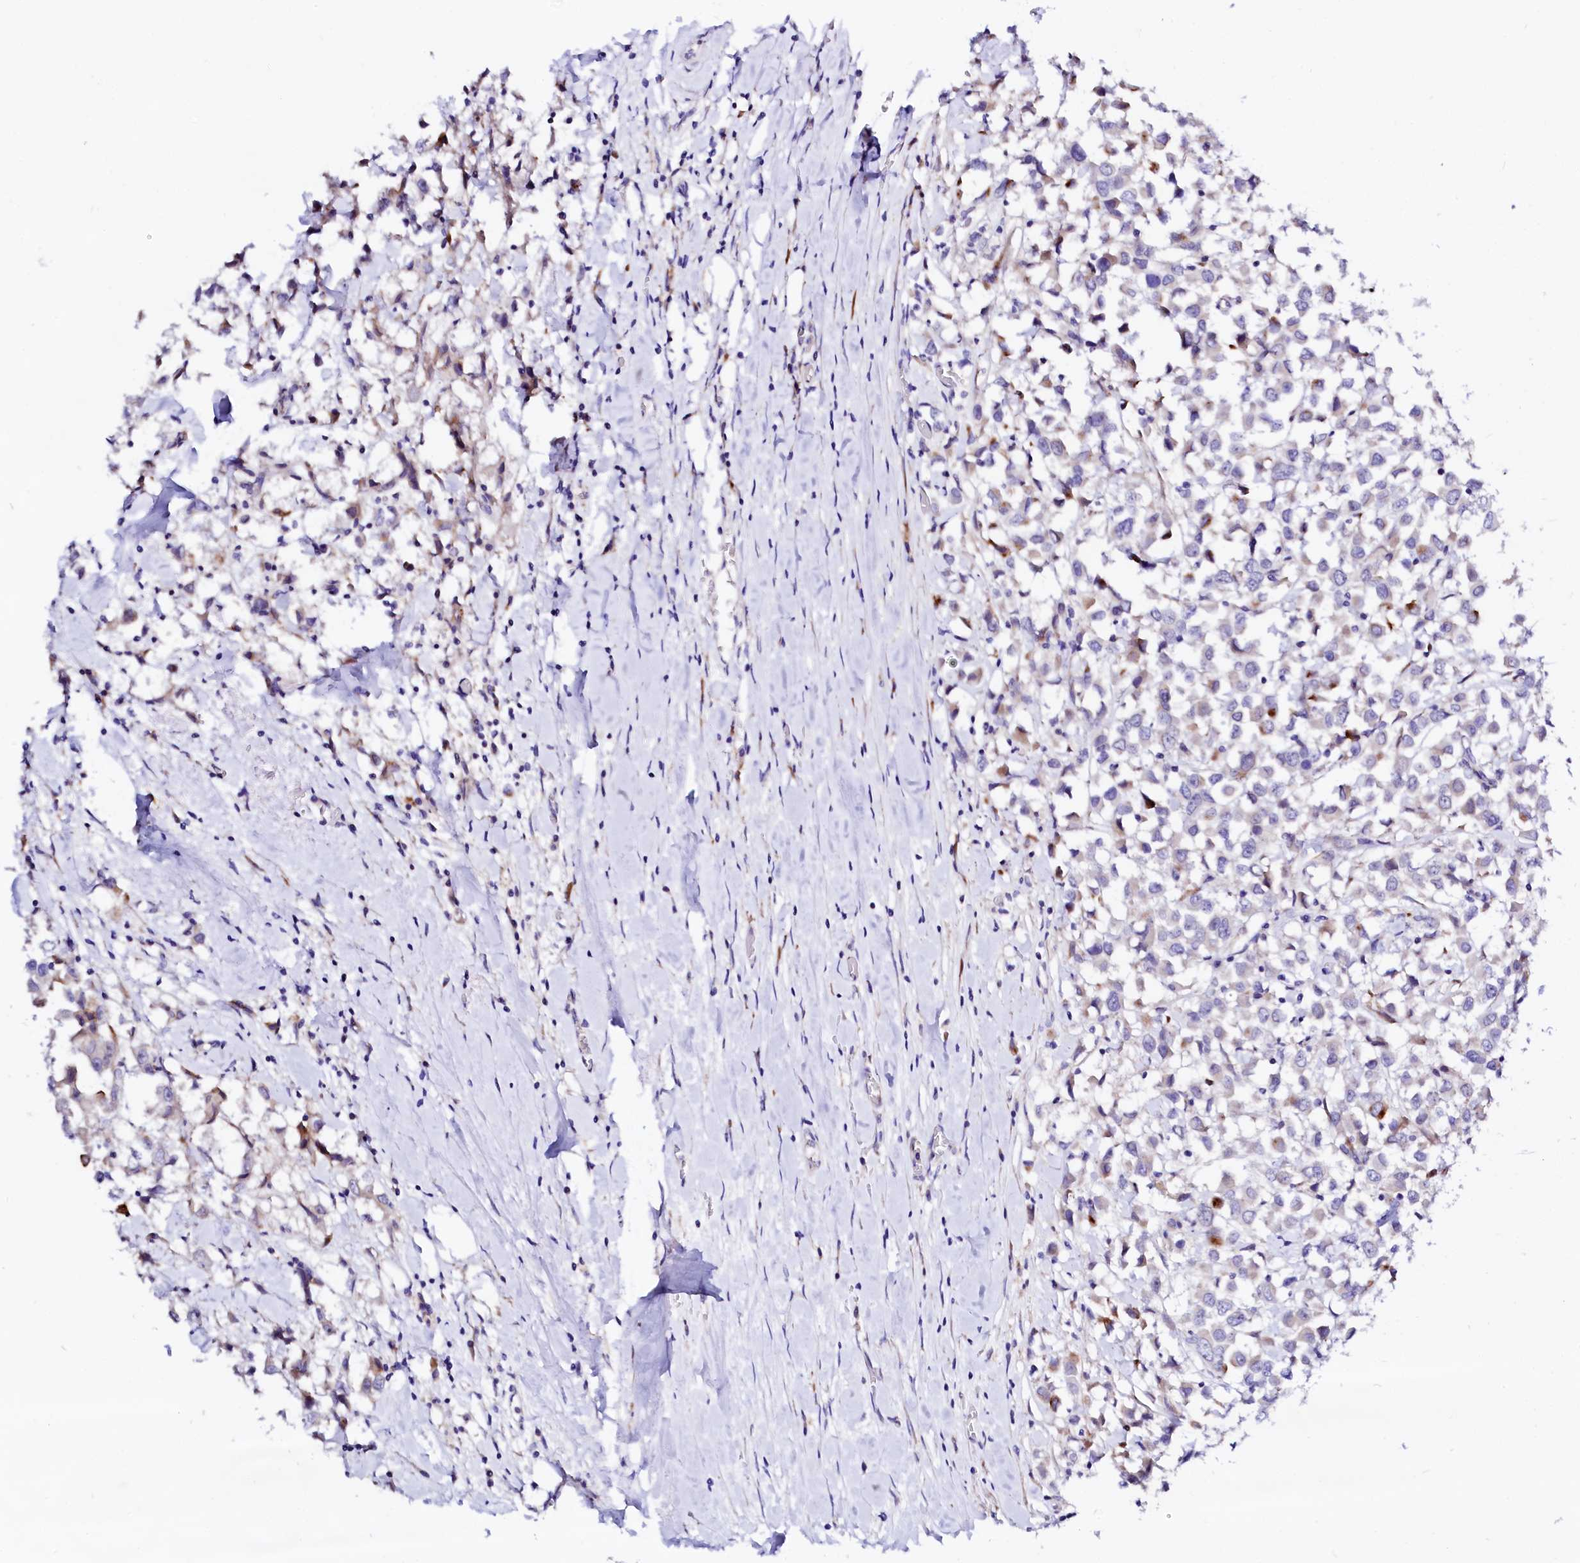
{"staining": {"intensity": "negative", "quantity": "none", "location": "none"}, "tissue": "breast cancer", "cell_type": "Tumor cells", "image_type": "cancer", "snomed": [{"axis": "morphology", "description": "Duct carcinoma"}, {"axis": "topography", "description": "Breast"}], "caption": "Breast cancer was stained to show a protein in brown. There is no significant positivity in tumor cells.", "gene": "BTBD16", "patient": {"sex": "female", "age": 61}}